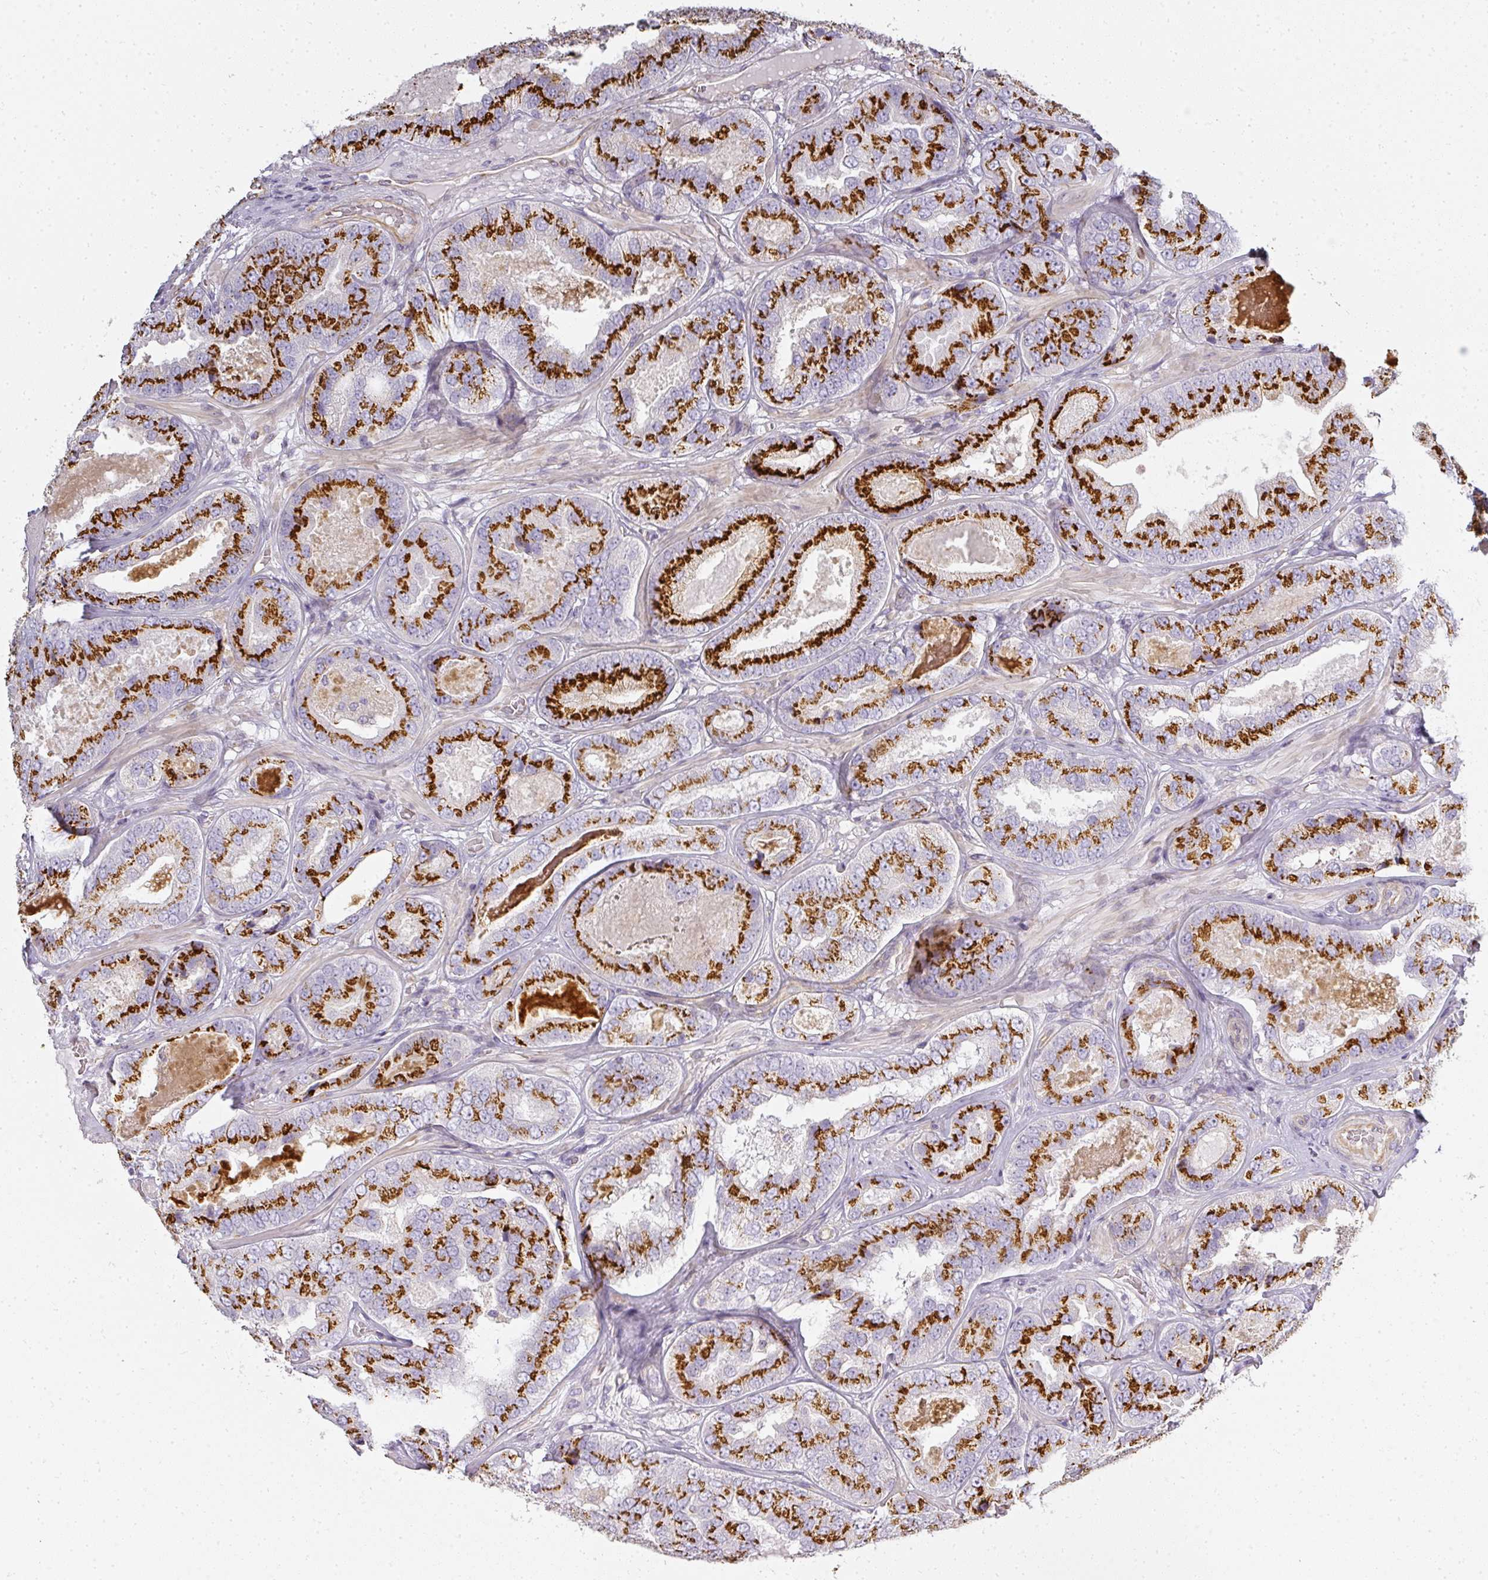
{"staining": {"intensity": "strong", "quantity": ">75%", "location": "cytoplasmic/membranous"}, "tissue": "prostate cancer", "cell_type": "Tumor cells", "image_type": "cancer", "snomed": [{"axis": "morphology", "description": "Adenocarcinoma, High grade"}, {"axis": "topography", "description": "Prostate"}], "caption": "Immunohistochemistry (IHC) image of prostate cancer stained for a protein (brown), which demonstrates high levels of strong cytoplasmic/membranous positivity in approximately >75% of tumor cells.", "gene": "ATP8B2", "patient": {"sex": "male", "age": 63}}